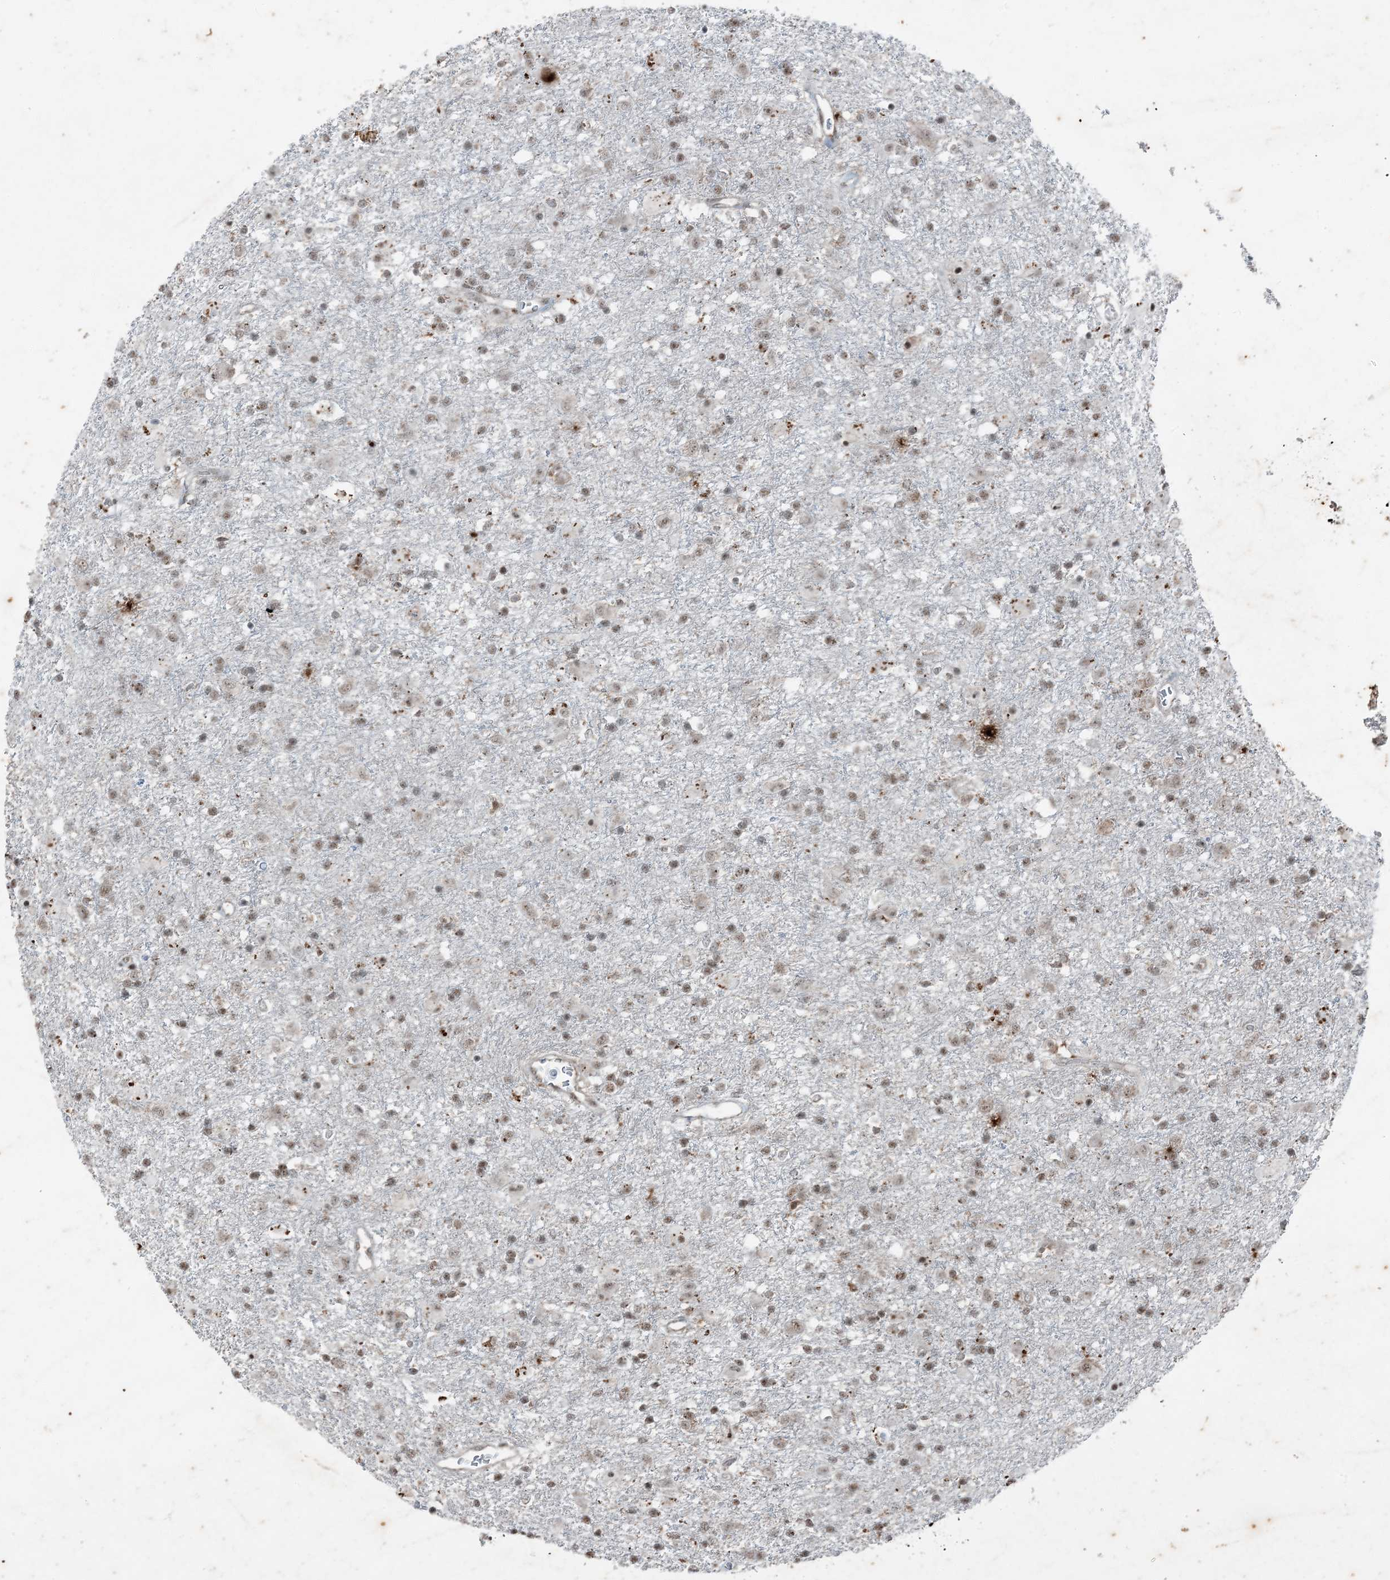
{"staining": {"intensity": "weak", "quantity": "25%-75%", "location": "nuclear"}, "tissue": "glioma", "cell_type": "Tumor cells", "image_type": "cancer", "snomed": [{"axis": "morphology", "description": "Glioma, malignant, Low grade"}, {"axis": "topography", "description": "Brain"}], "caption": "This is a micrograph of immunohistochemistry staining of glioma, which shows weak positivity in the nuclear of tumor cells.", "gene": "TADA2B", "patient": {"sex": "male", "age": 65}}